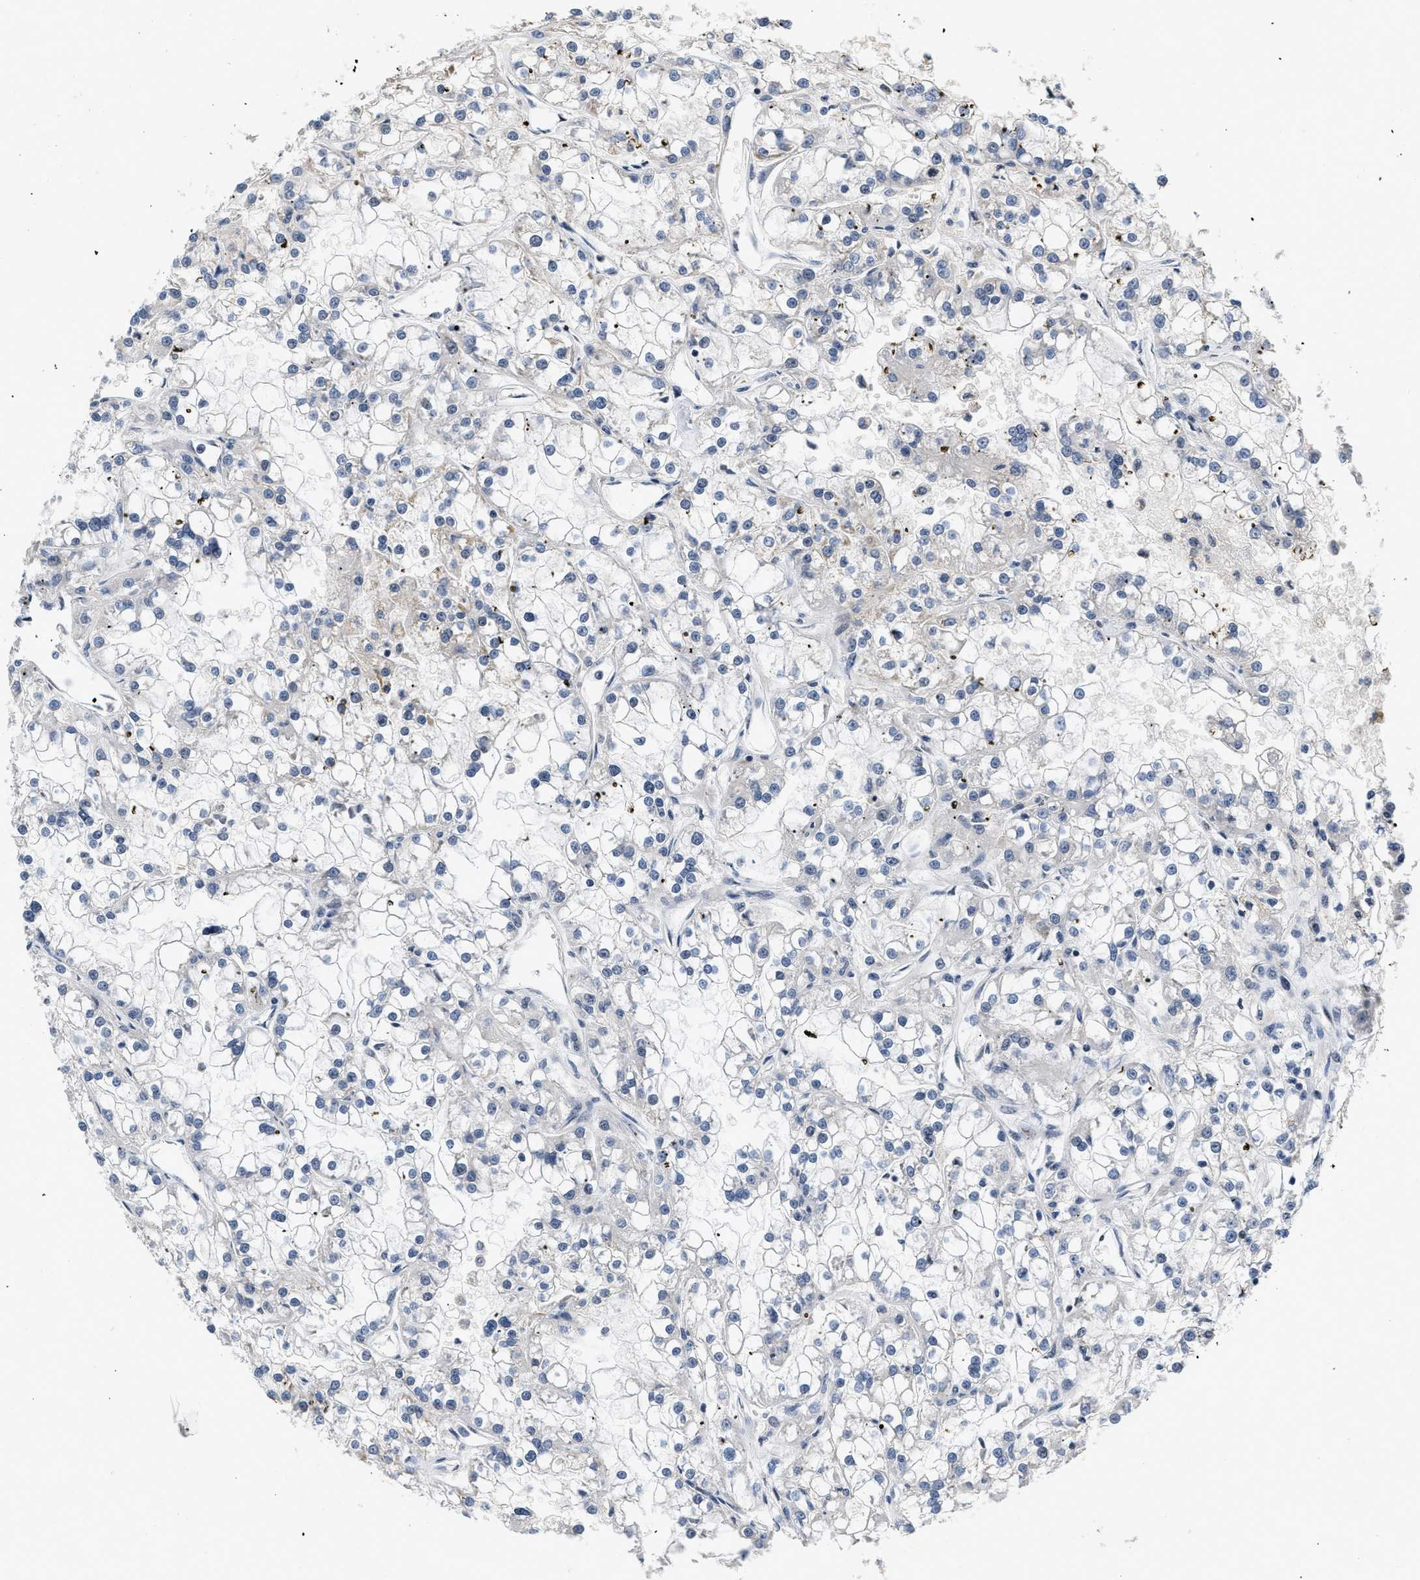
{"staining": {"intensity": "negative", "quantity": "none", "location": "none"}, "tissue": "renal cancer", "cell_type": "Tumor cells", "image_type": "cancer", "snomed": [{"axis": "morphology", "description": "Adenocarcinoma, NOS"}, {"axis": "topography", "description": "Kidney"}], "caption": "Renal adenocarcinoma was stained to show a protein in brown. There is no significant expression in tumor cells.", "gene": "VIP", "patient": {"sex": "female", "age": 52}}